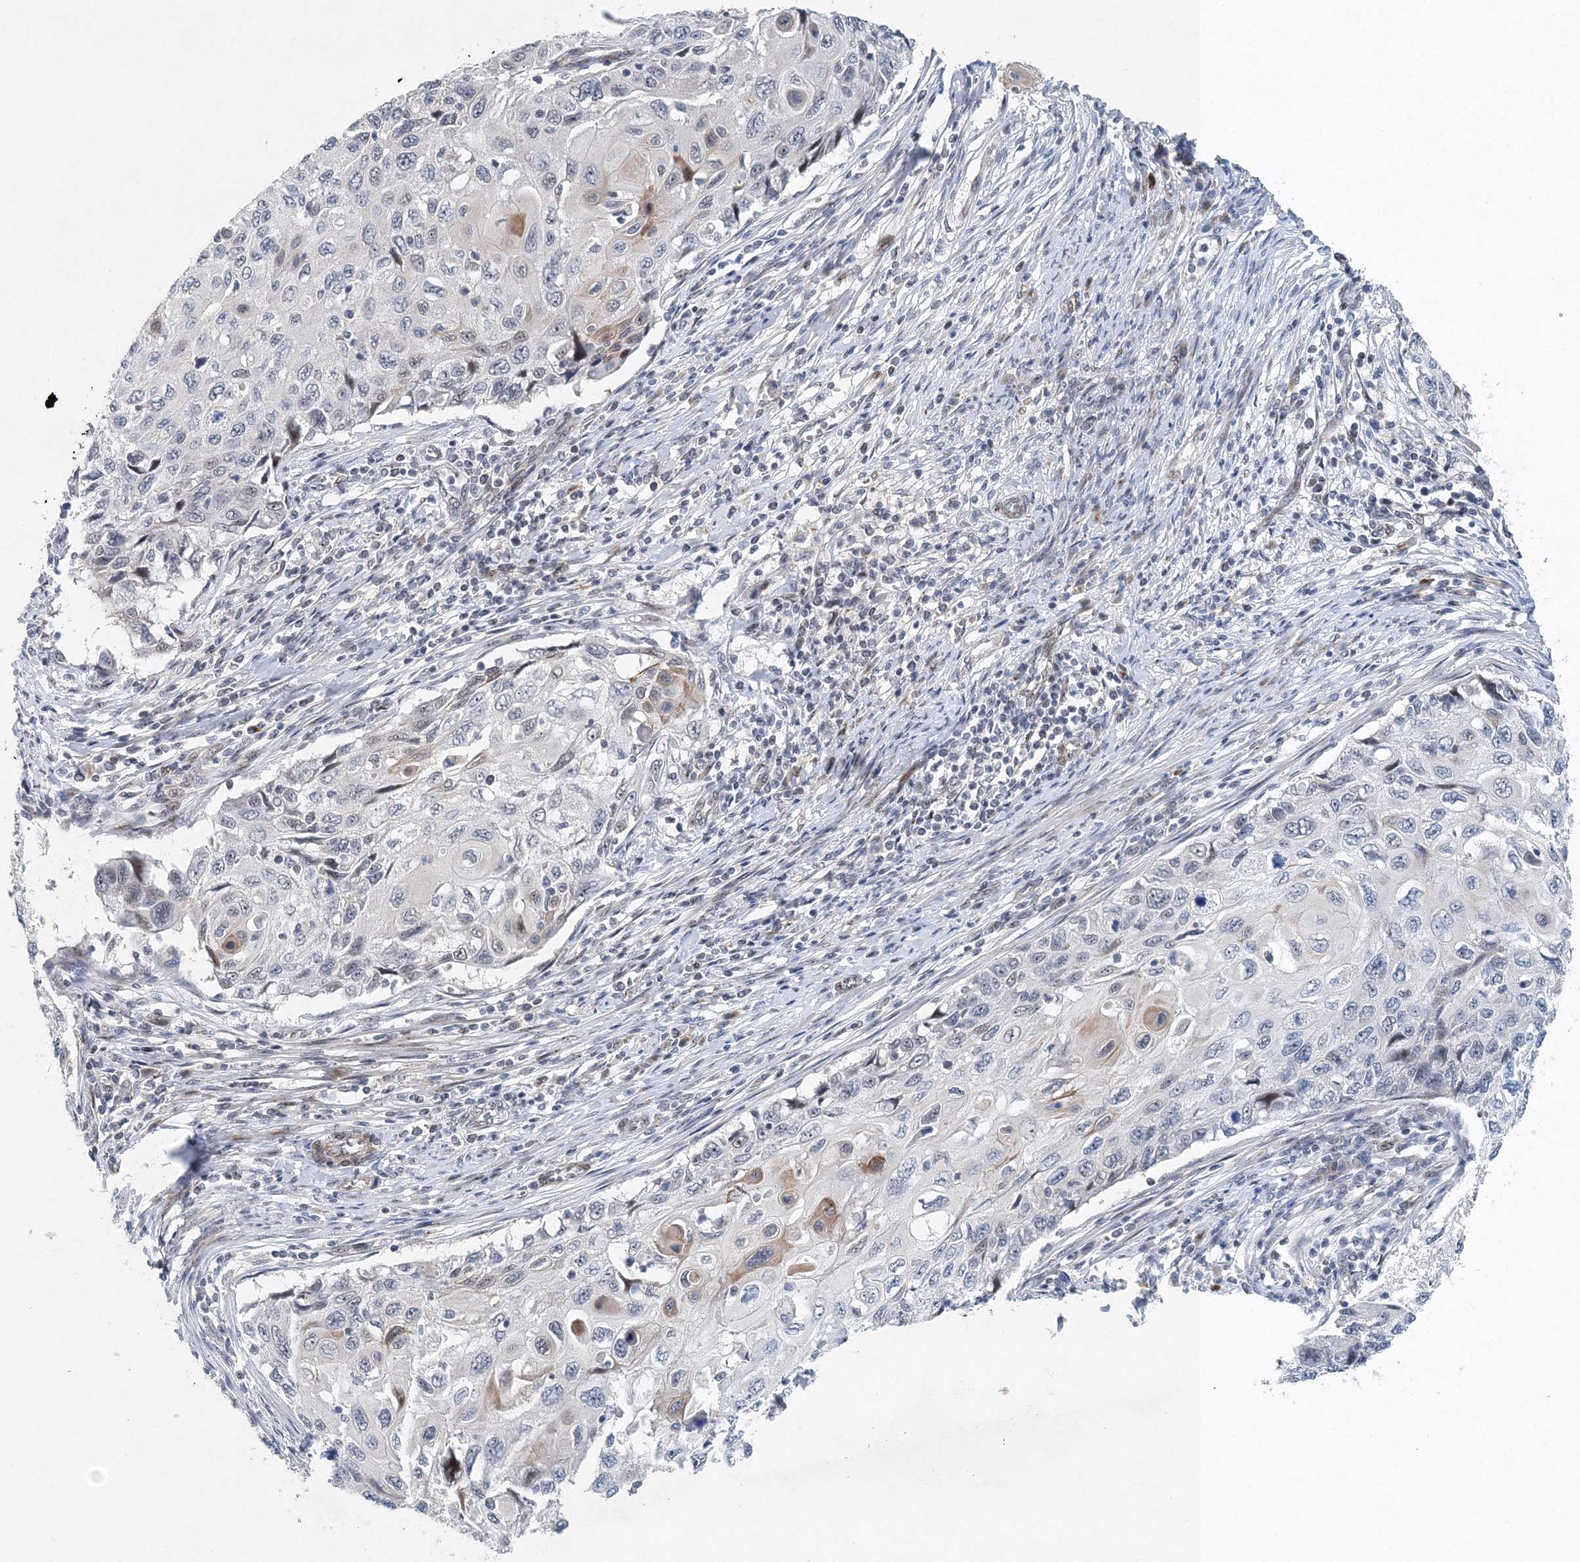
{"staining": {"intensity": "moderate", "quantity": "<25%", "location": "cytoplasmic/membranous"}, "tissue": "cervical cancer", "cell_type": "Tumor cells", "image_type": "cancer", "snomed": [{"axis": "morphology", "description": "Squamous cell carcinoma, NOS"}, {"axis": "topography", "description": "Cervix"}], "caption": "A micrograph of human cervical cancer (squamous cell carcinoma) stained for a protein shows moderate cytoplasmic/membranous brown staining in tumor cells.", "gene": "UIMC1", "patient": {"sex": "female", "age": 70}}